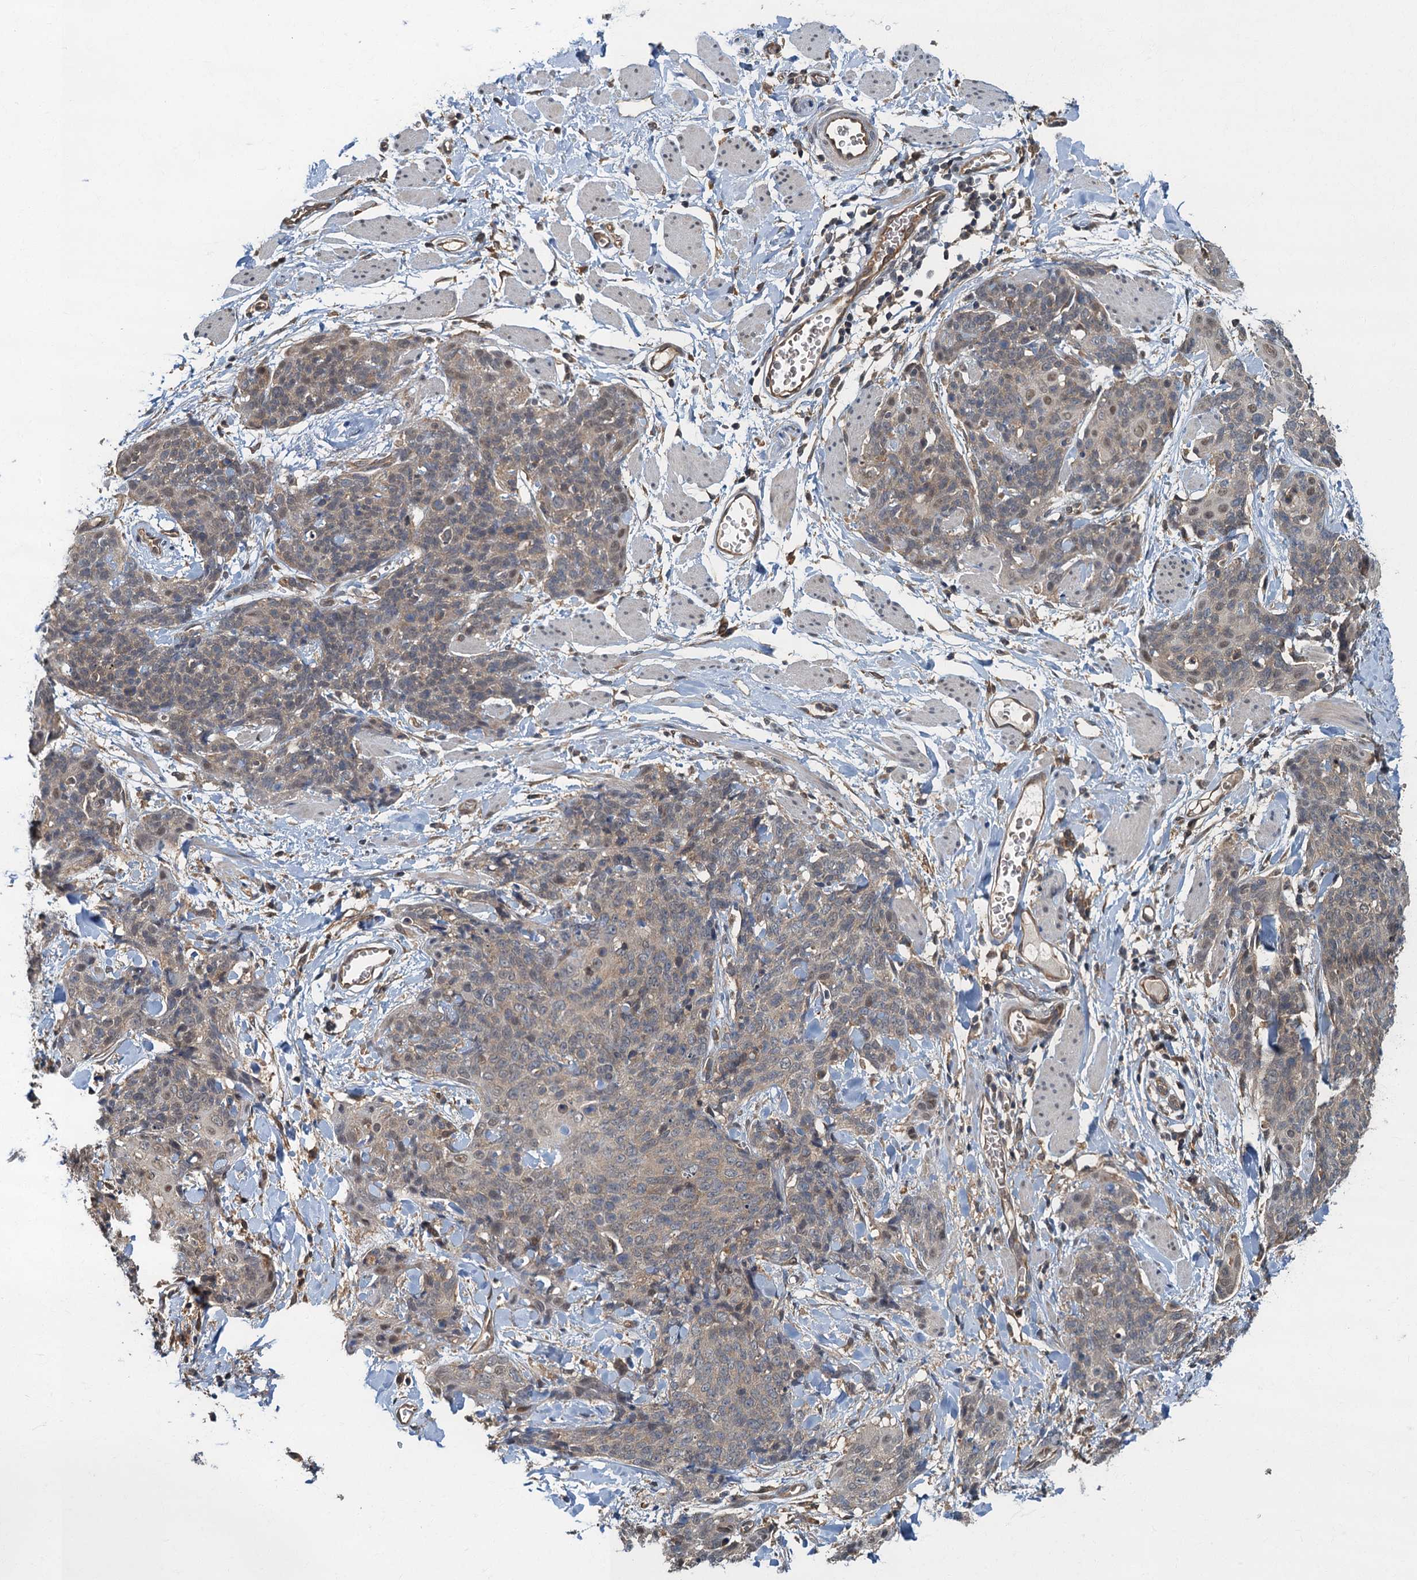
{"staining": {"intensity": "weak", "quantity": ">75%", "location": "cytoplasmic/membranous,nuclear"}, "tissue": "skin cancer", "cell_type": "Tumor cells", "image_type": "cancer", "snomed": [{"axis": "morphology", "description": "Squamous cell carcinoma, NOS"}, {"axis": "topography", "description": "Skin"}, {"axis": "topography", "description": "Vulva"}], "caption": "Immunohistochemical staining of human skin cancer (squamous cell carcinoma) displays low levels of weak cytoplasmic/membranous and nuclear protein staining in about >75% of tumor cells. (IHC, brightfield microscopy, high magnification).", "gene": "TBCK", "patient": {"sex": "female", "age": 85}}